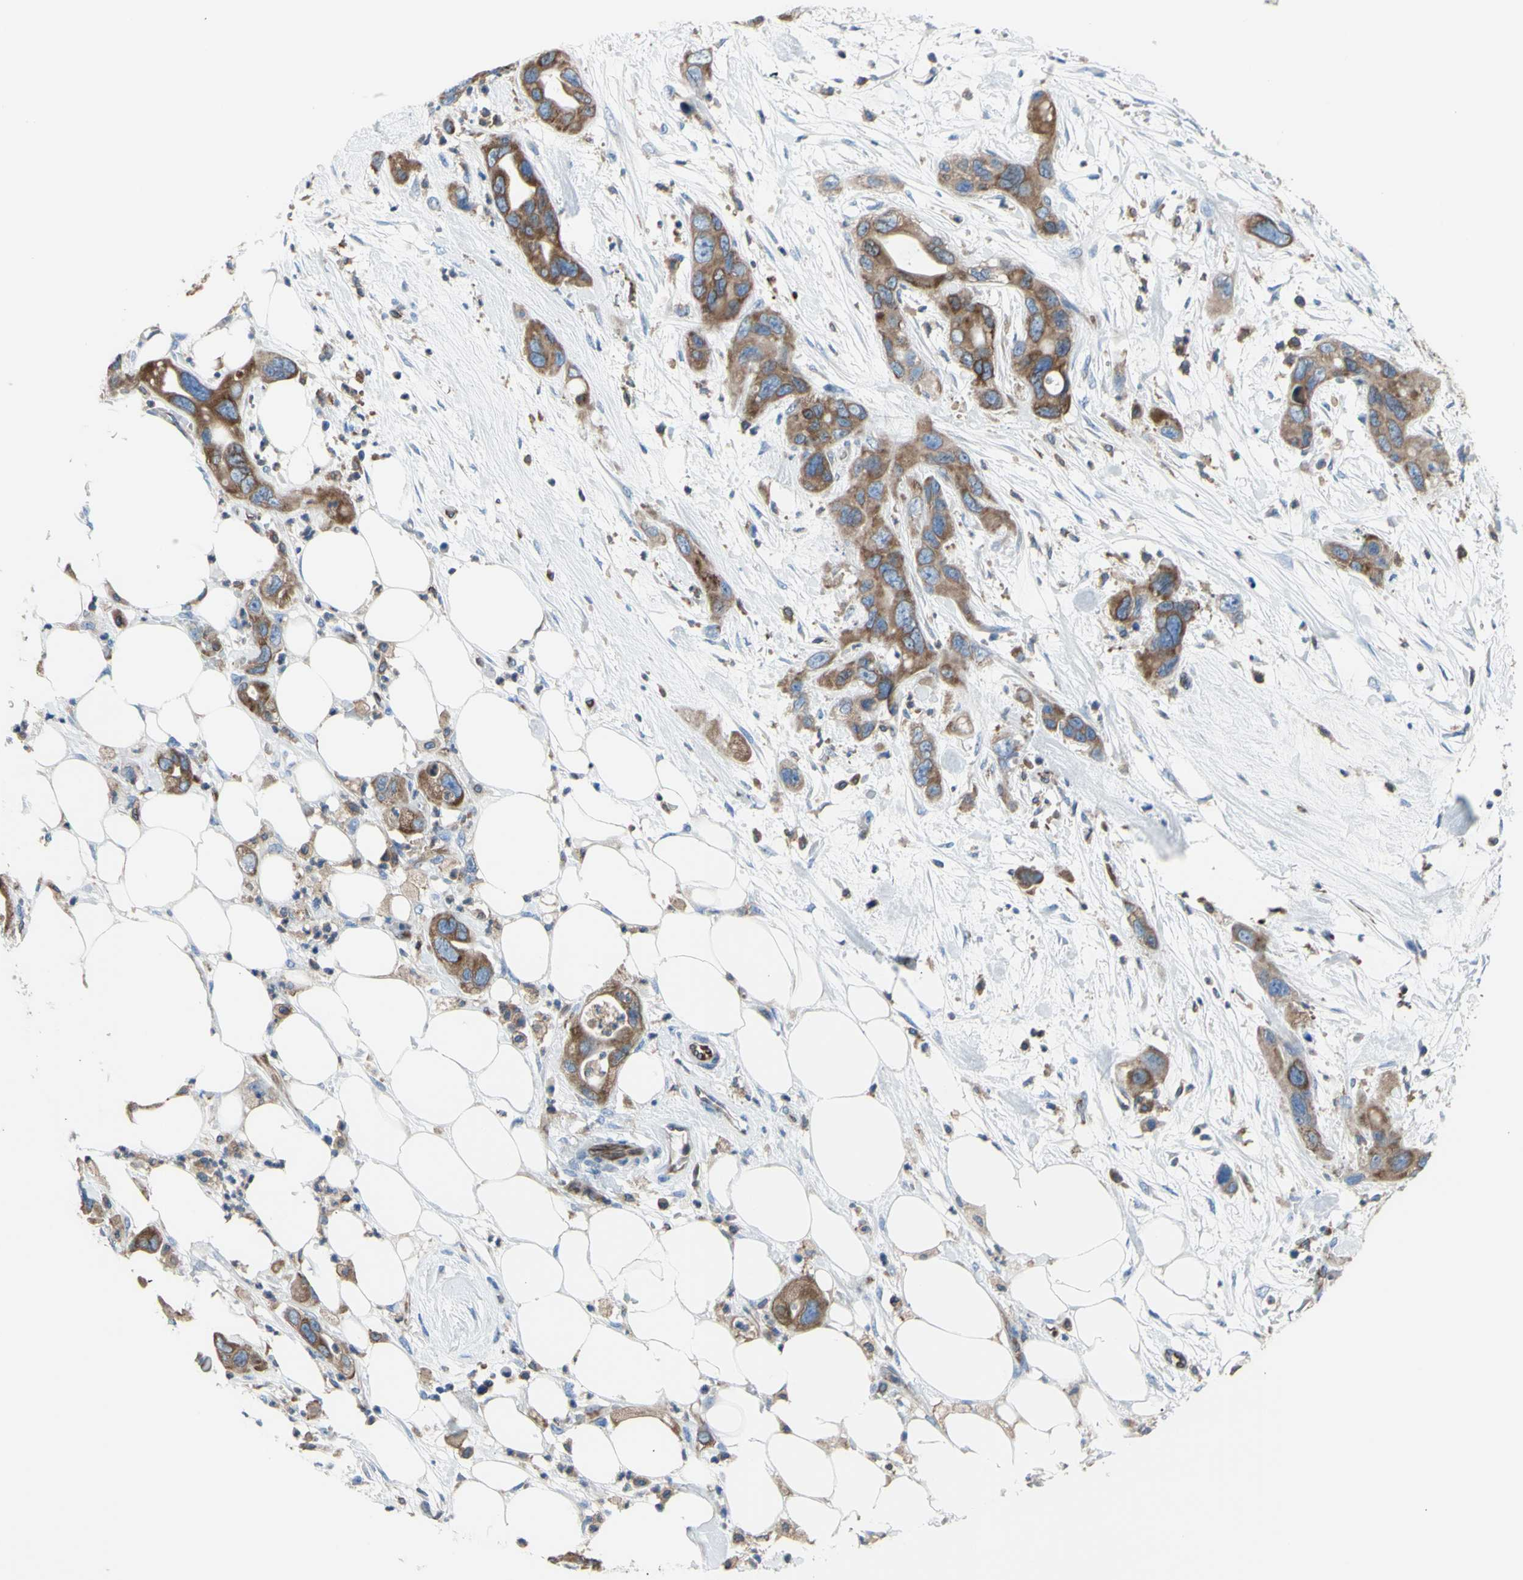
{"staining": {"intensity": "moderate", "quantity": ">75%", "location": "cytoplasmic/membranous"}, "tissue": "pancreatic cancer", "cell_type": "Tumor cells", "image_type": "cancer", "snomed": [{"axis": "morphology", "description": "Adenocarcinoma, NOS"}, {"axis": "topography", "description": "Pancreas"}], "caption": "Tumor cells reveal medium levels of moderate cytoplasmic/membranous staining in about >75% of cells in pancreatic cancer.", "gene": "MGST2", "patient": {"sex": "female", "age": 71}}